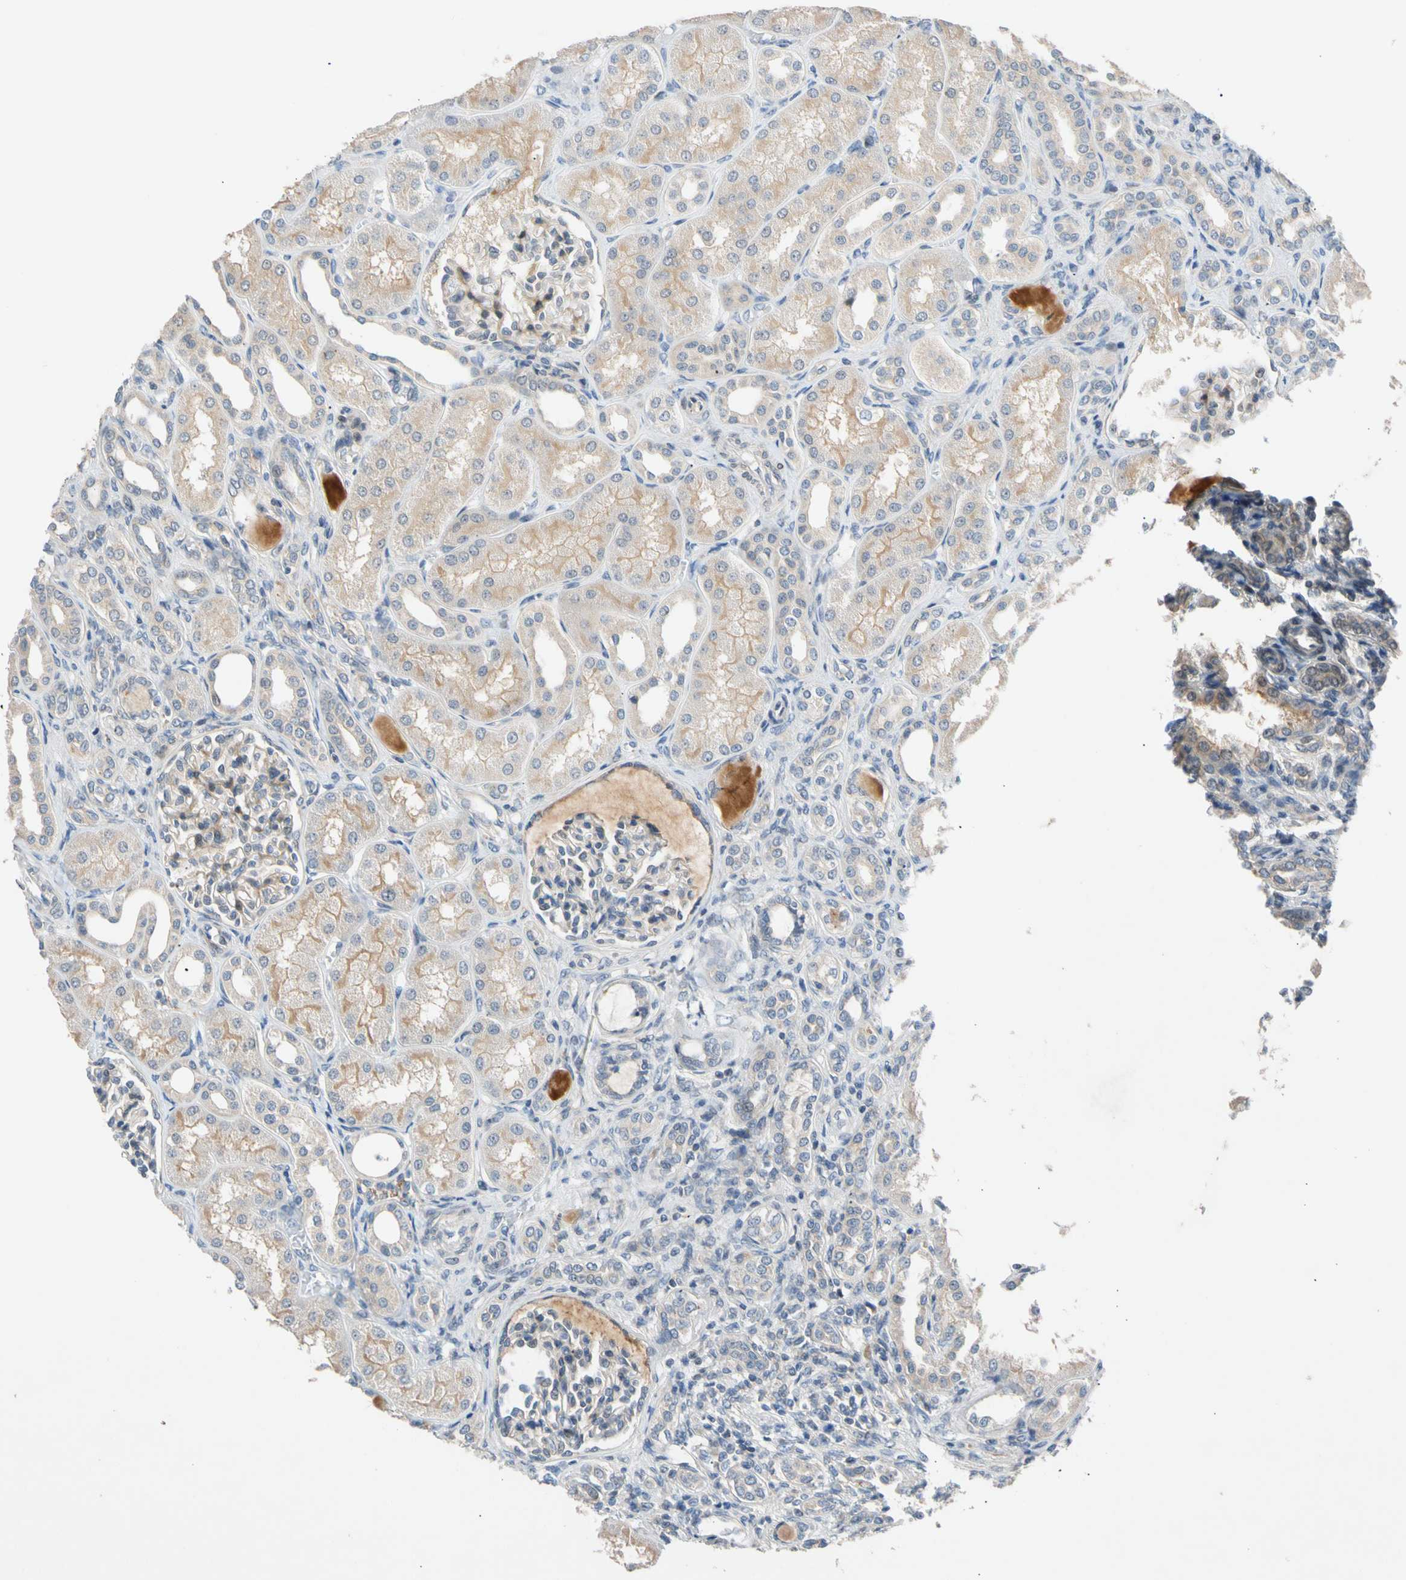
{"staining": {"intensity": "weak", "quantity": "<25%", "location": "cytoplasmic/membranous"}, "tissue": "kidney", "cell_type": "Cells in glomeruli", "image_type": "normal", "snomed": [{"axis": "morphology", "description": "Normal tissue, NOS"}, {"axis": "topography", "description": "Kidney"}], "caption": "Immunohistochemistry (IHC) of unremarkable kidney displays no positivity in cells in glomeruli. The staining was performed using DAB to visualize the protein expression in brown, while the nuclei were stained in blue with hematoxylin (Magnification: 20x).", "gene": "CNST", "patient": {"sex": "male", "age": 7}}